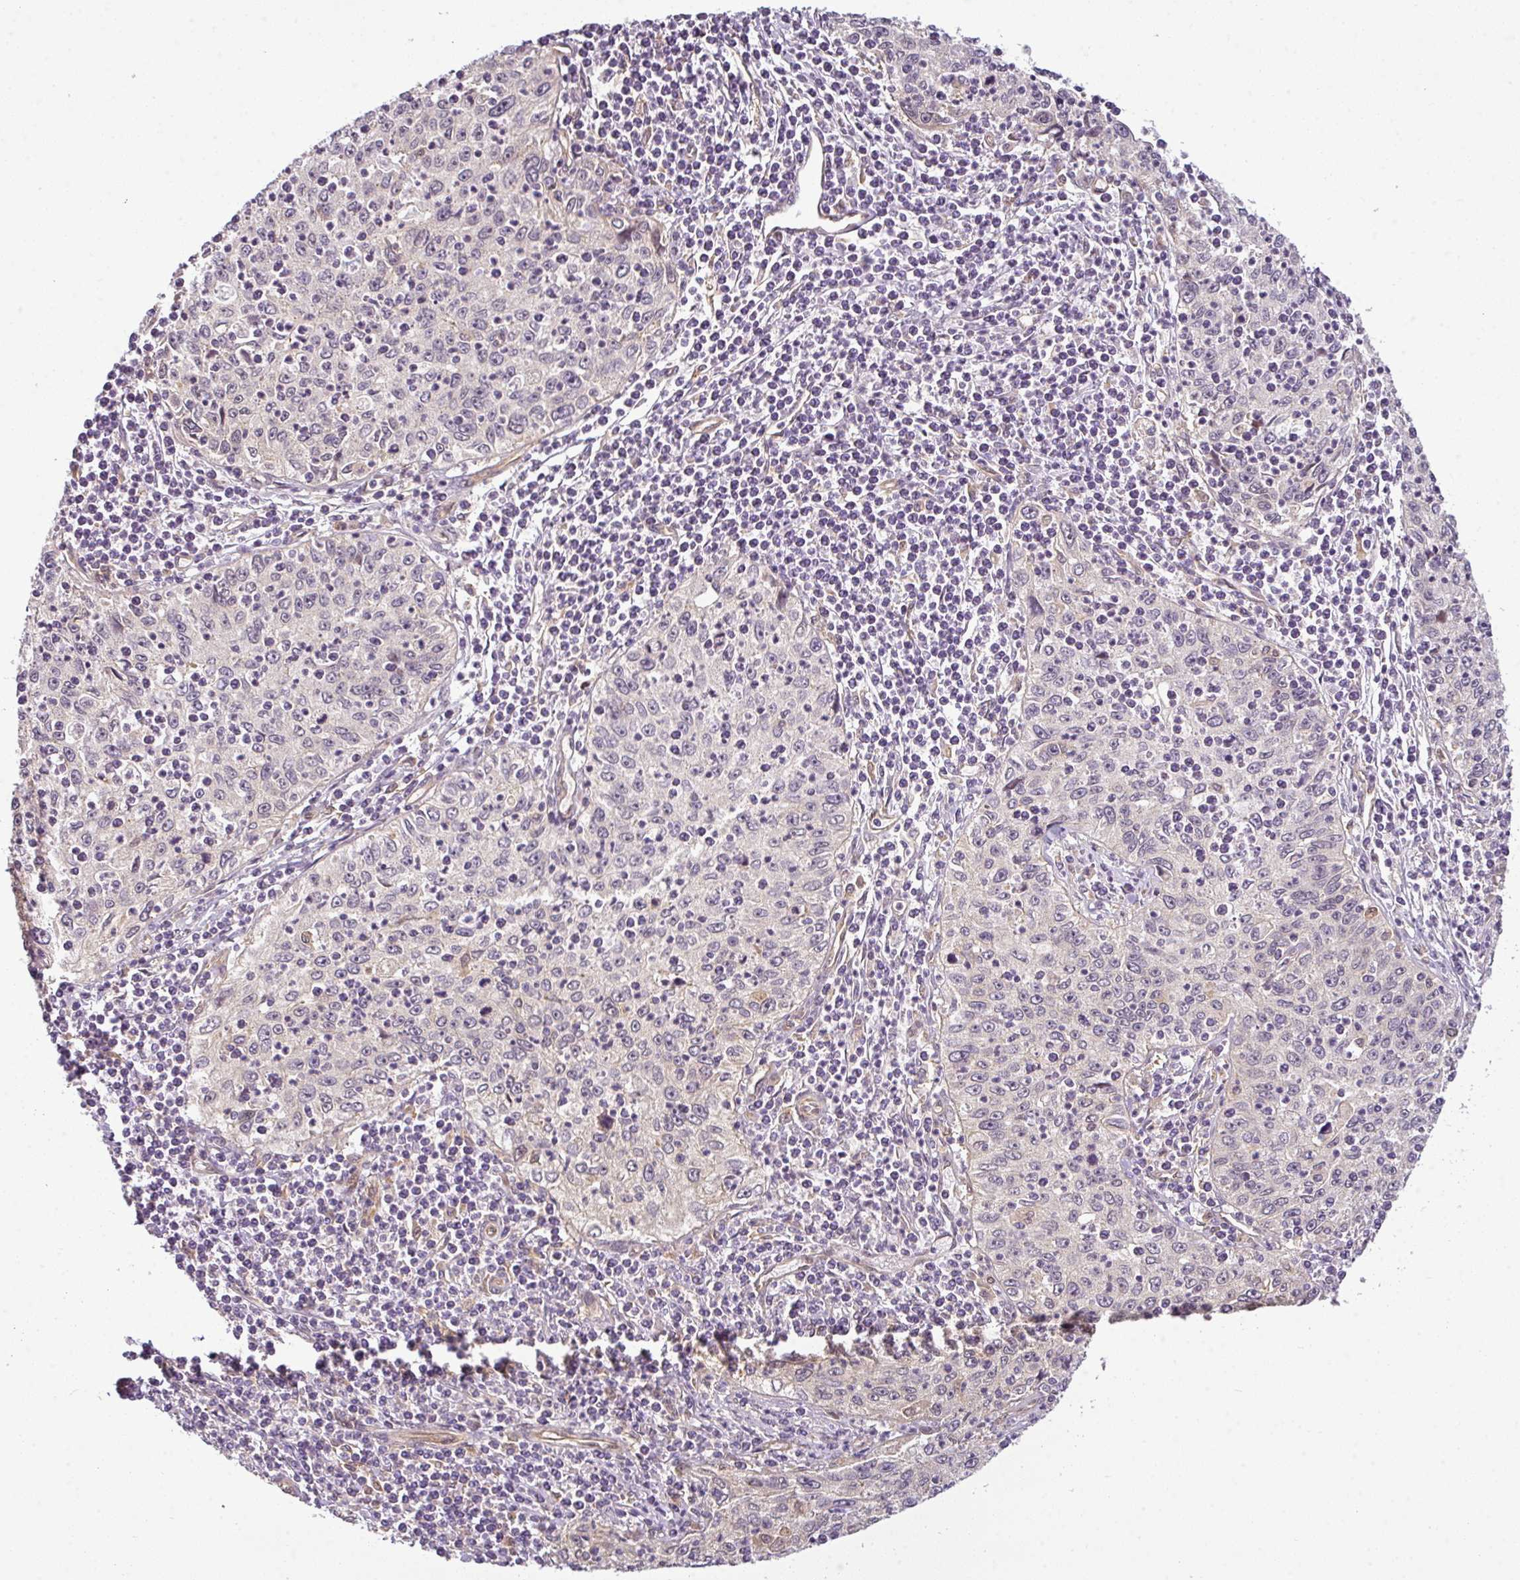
{"staining": {"intensity": "negative", "quantity": "none", "location": "none"}, "tissue": "cervical cancer", "cell_type": "Tumor cells", "image_type": "cancer", "snomed": [{"axis": "morphology", "description": "Squamous cell carcinoma, NOS"}, {"axis": "topography", "description": "Cervix"}], "caption": "Immunohistochemistry (IHC) micrograph of neoplastic tissue: cervical squamous cell carcinoma stained with DAB (3,3'-diaminobenzidine) reveals no significant protein positivity in tumor cells.", "gene": "ANKRD18A", "patient": {"sex": "female", "age": 30}}